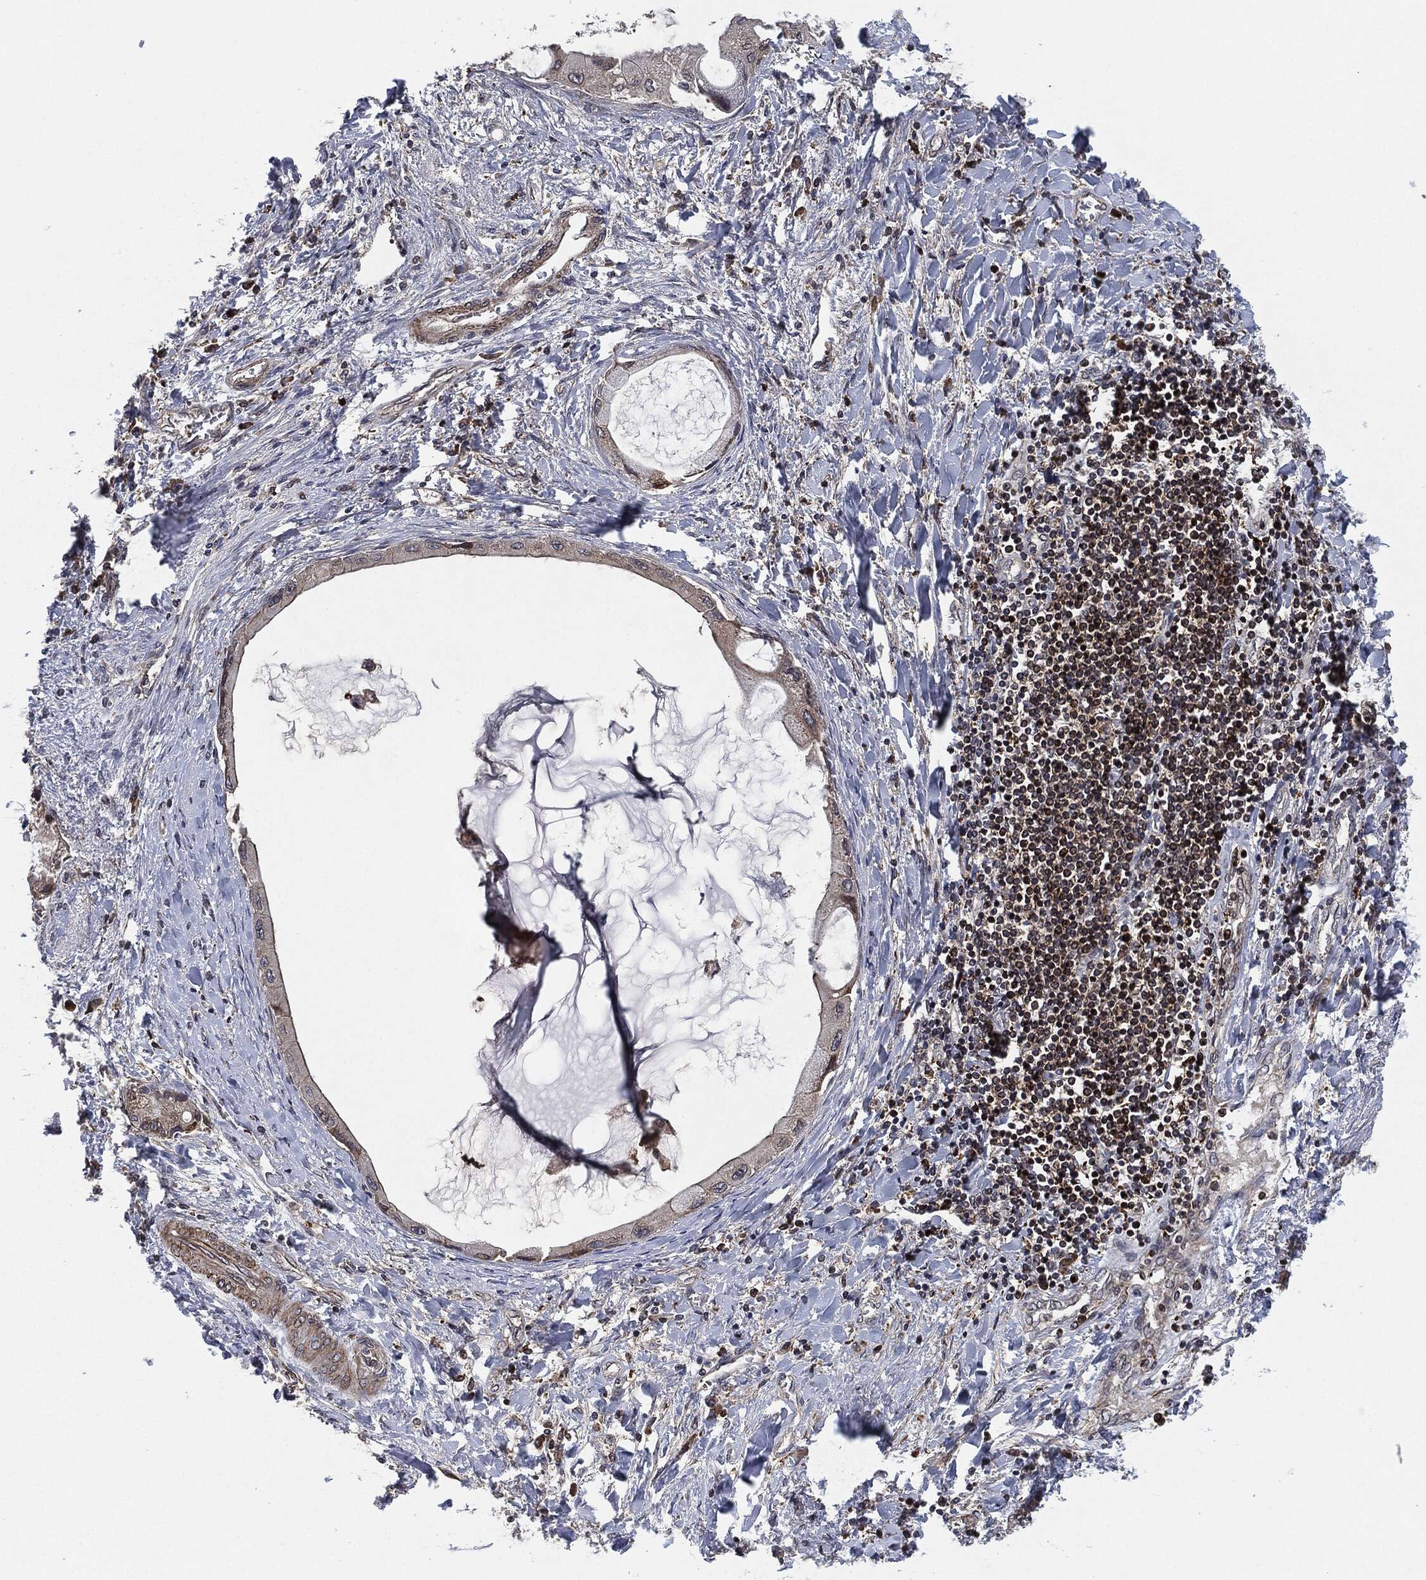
{"staining": {"intensity": "moderate", "quantity": "25%-75%", "location": "cytoplasmic/membranous"}, "tissue": "liver cancer", "cell_type": "Tumor cells", "image_type": "cancer", "snomed": [{"axis": "morphology", "description": "Cholangiocarcinoma"}, {"axis": "topography", "description": "Liver"}], "caption": "Brown immunohistochemical staining in liver cholangiocarcinoma reveals moderate cytoplasmic/membranous staining in approximately 25%-75% of tumor cells.", "gene": "UBR1", "patient": {"sex": "male", "age": 50}}